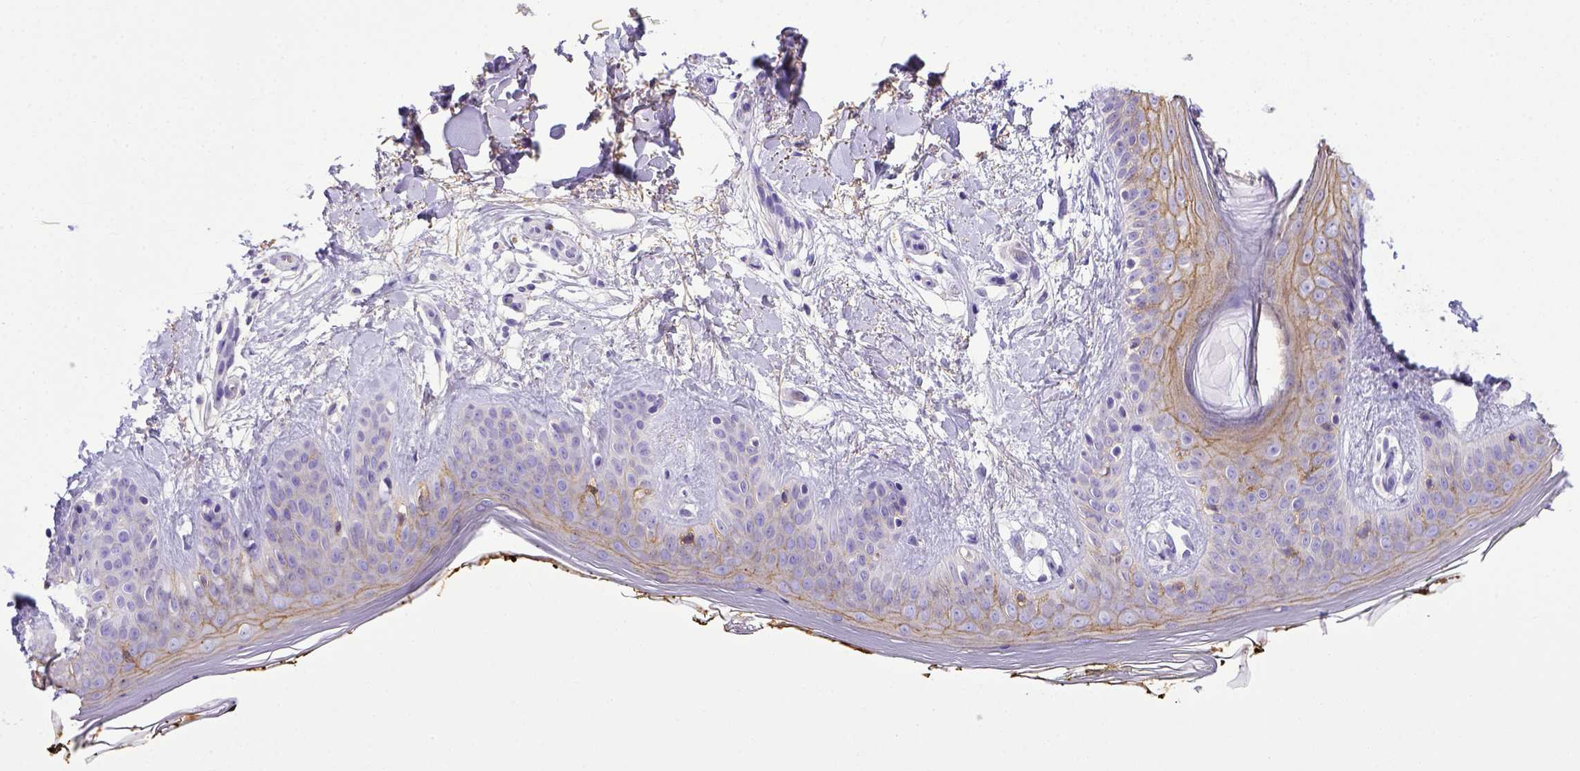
{"staining": {"intensity": "negative", "quantity": "none", "location": "none"}, "tissue": "skin", "cell_type": "Fibroblasts", "image_type": "normal", "snomed": [{"axis": "morphology", "description": "Normal tissue, NOS"}, {"axis": "topography", "description": "Skin"}], "caption": "A high-resolution image shows immunohistochemistry (IHC) staining of normal skin, which reveals no significant expression in fibroblasts.", "gene": "BTN1A1", "patient": {"sex": "female", "age": 34}}